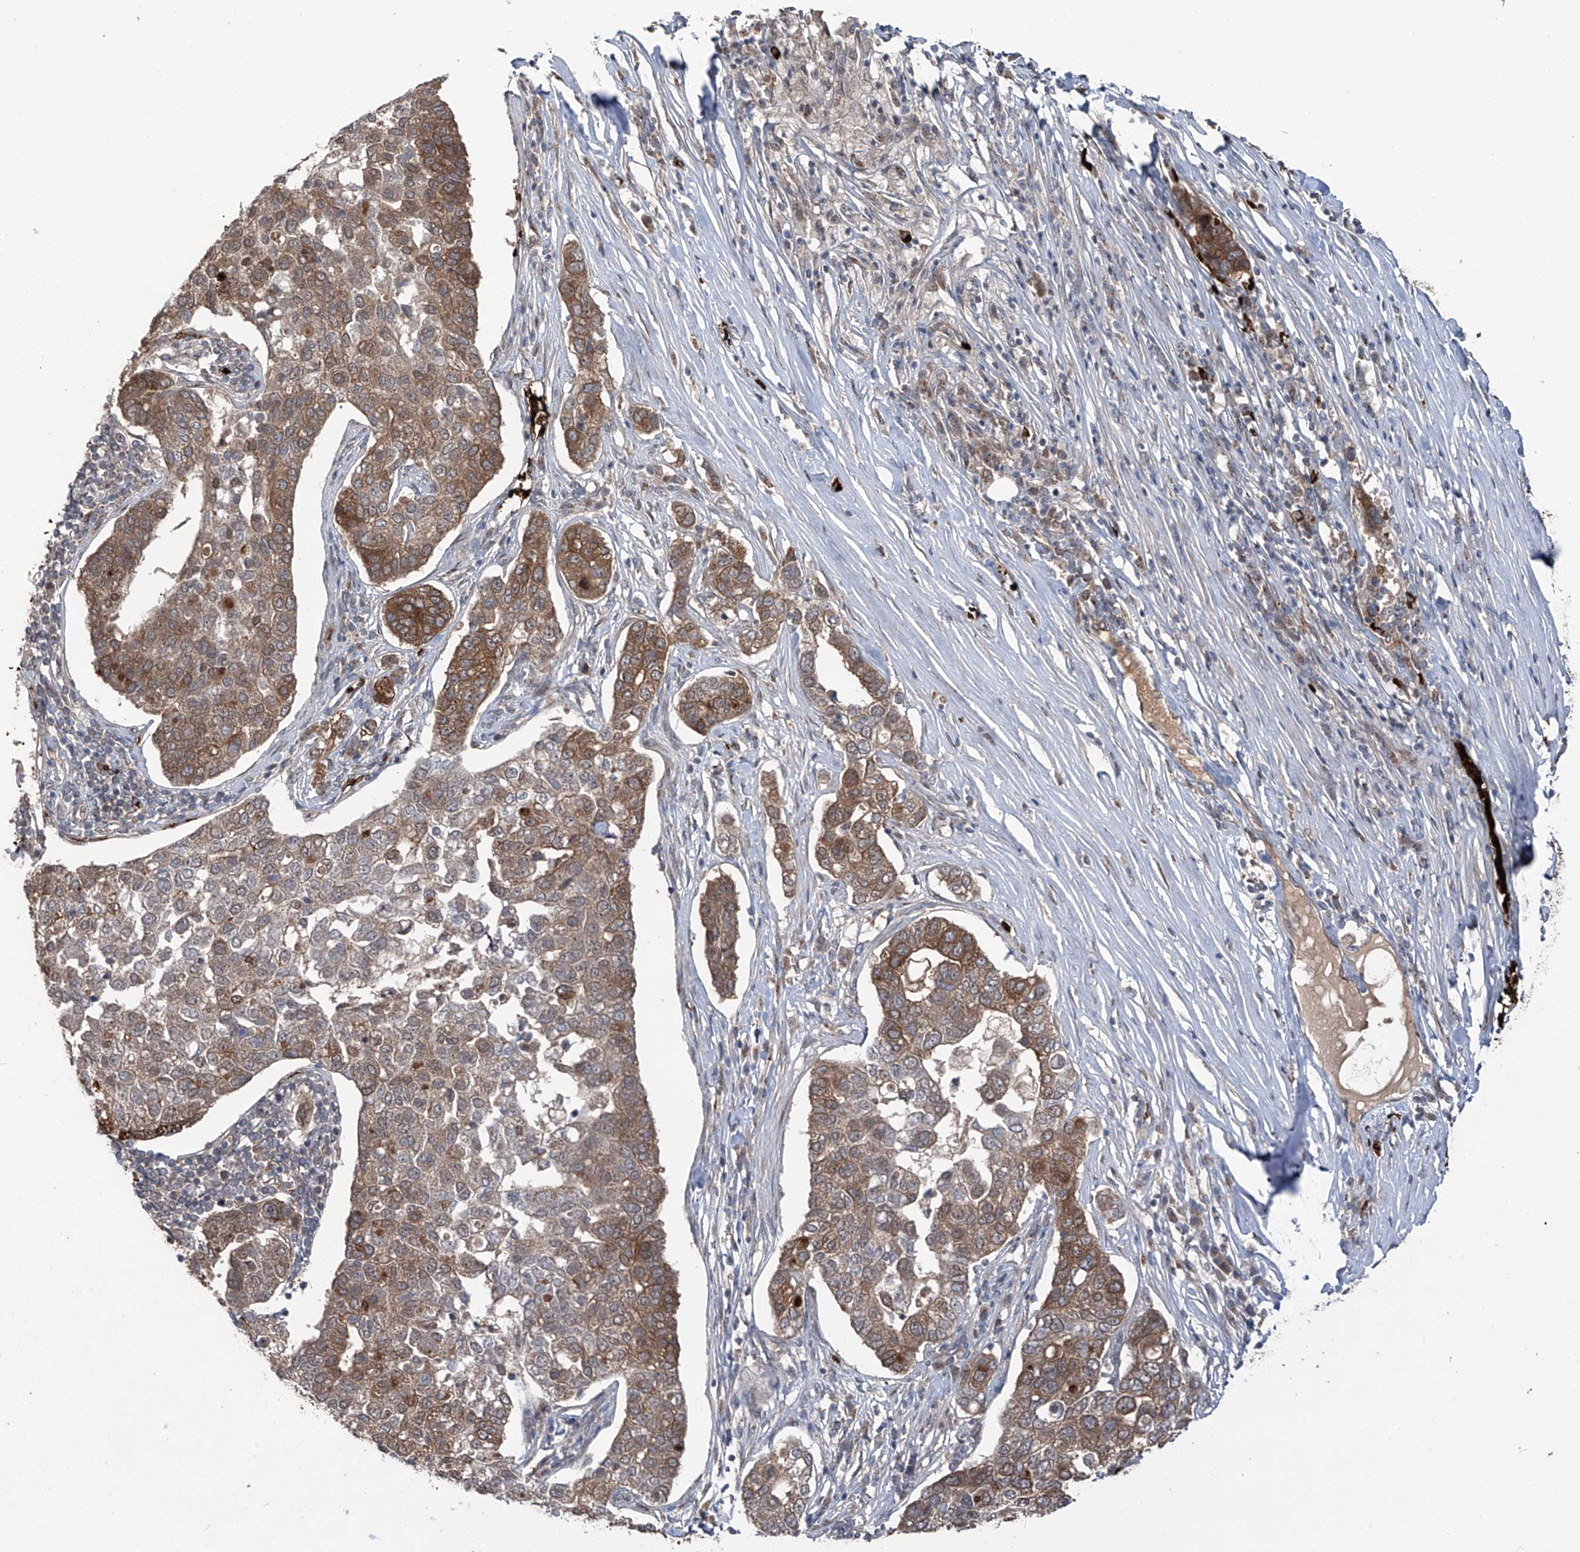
{"staining": {"intensity": "strong", "quantity": "25%-75%", "location": "cytoplasmic/membranous"}, "tissue": "pancreatic cancer", "cell_type": "Tumor cells", "image_type": "cancer", "snomed": [{"axis": "morphology", "description": "Adenocarcinoma, NOS"}, {"axis": "topography", "description": "Pancreas"}], "caption": "This is an image of immunohistochemistry (IHC) staining of pancreatic adenocarcinoma, which shows strong staining in the cytoplasmic/membranous of tumor cells.", "gene": "ZDHHC9", "patient": {"sex": "female", "age": 61}}